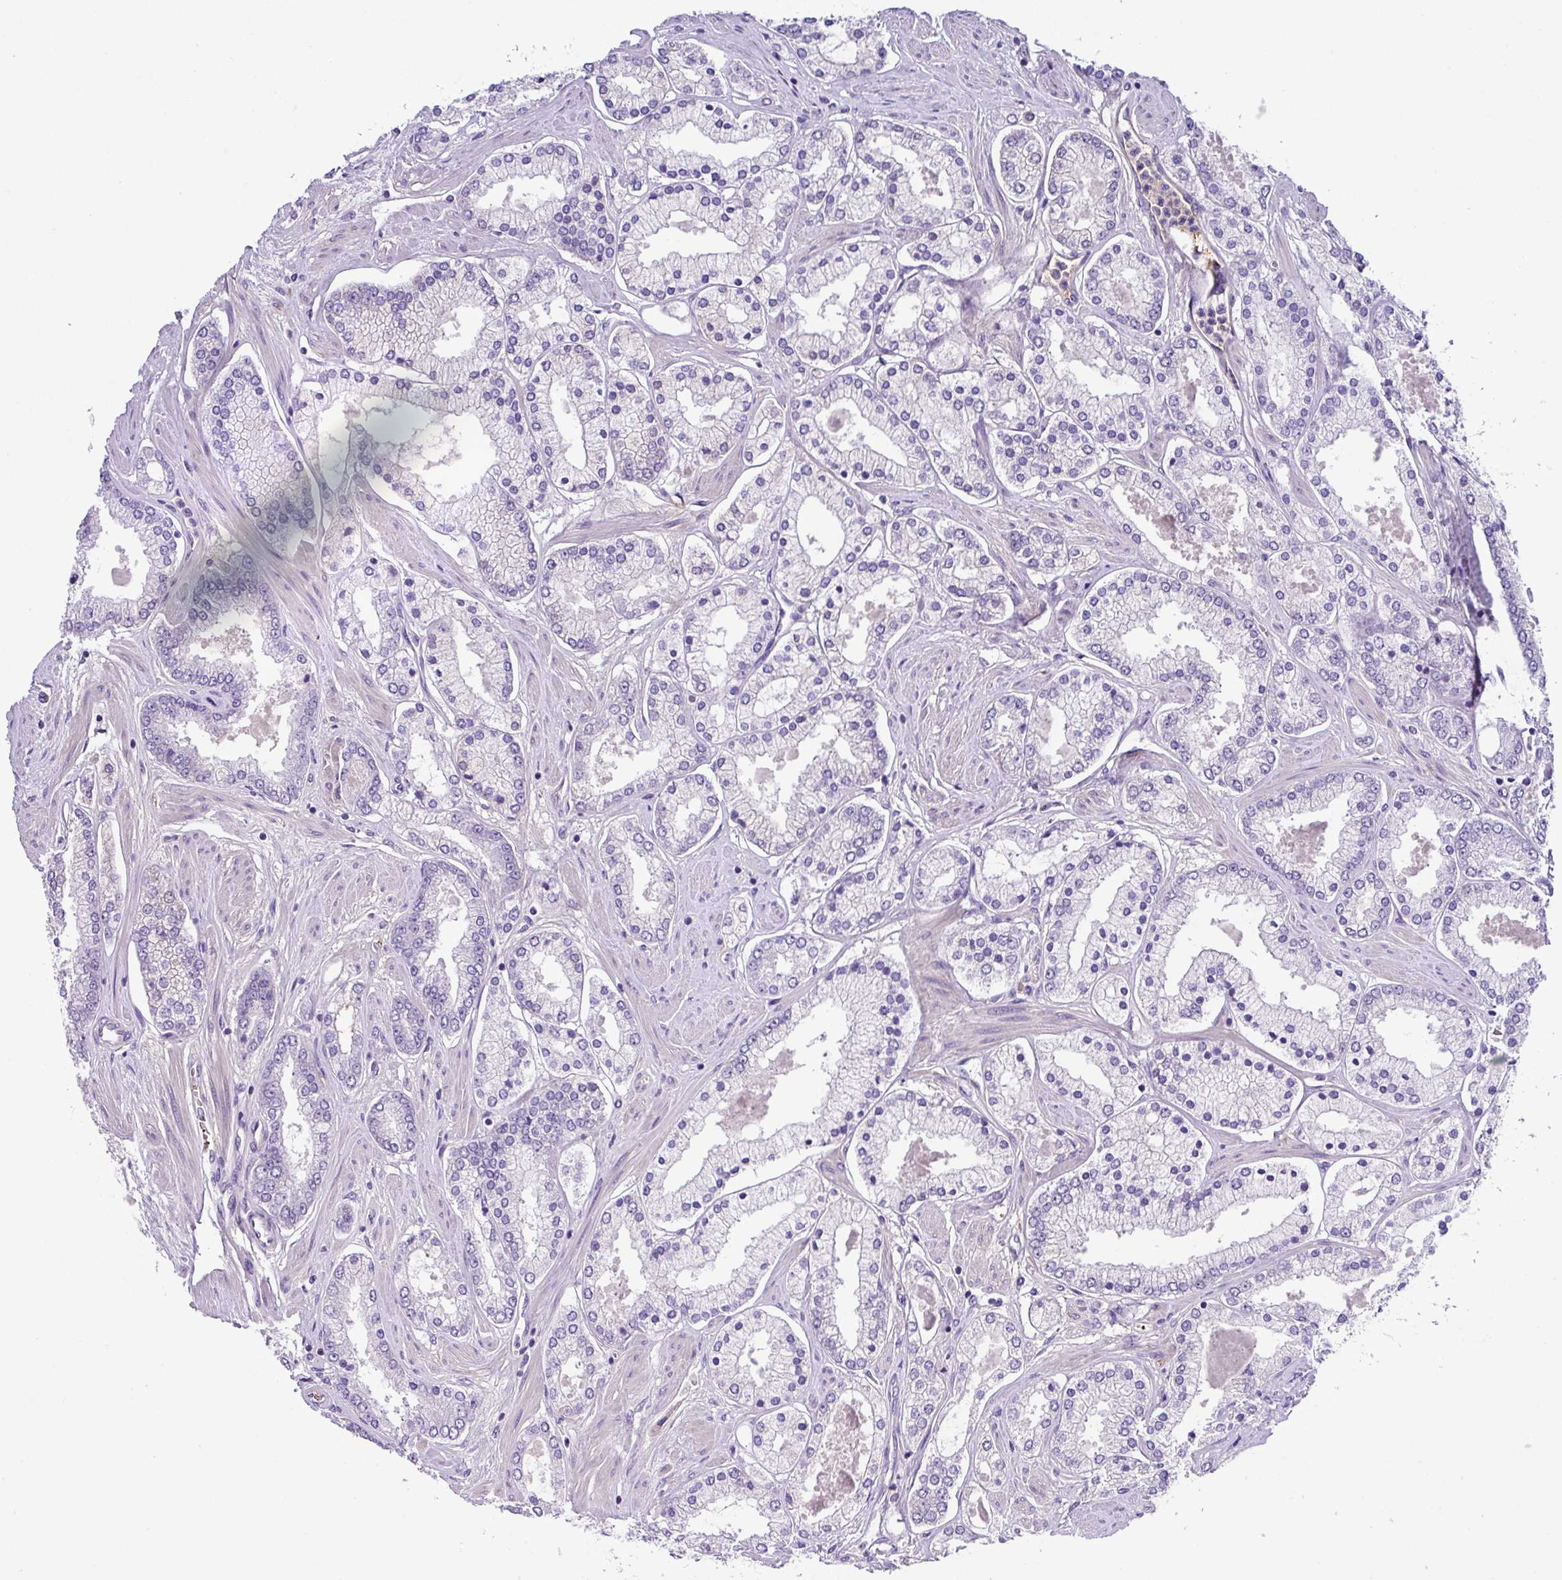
{"staining": {"intensity": "negative", "quantity": "none", "location": "none"}, "tissue": "prostate cancer", "cell_type": "Tumor cells", "image_type": "cancer", "snomed": [{"axis": "morphology", "description": "Adenocarcinoma, Low grade"}, {"axis": "topography", "description": "Prostate"}], "caption": "DAB immunohistochemical staining of prostate low-grade adenocarcinoma displays no significant staining in tumor cells. Nuclei are stained in blue.", "gene": "DNAL1", "patient": {"sex": "male", "age": 42}}